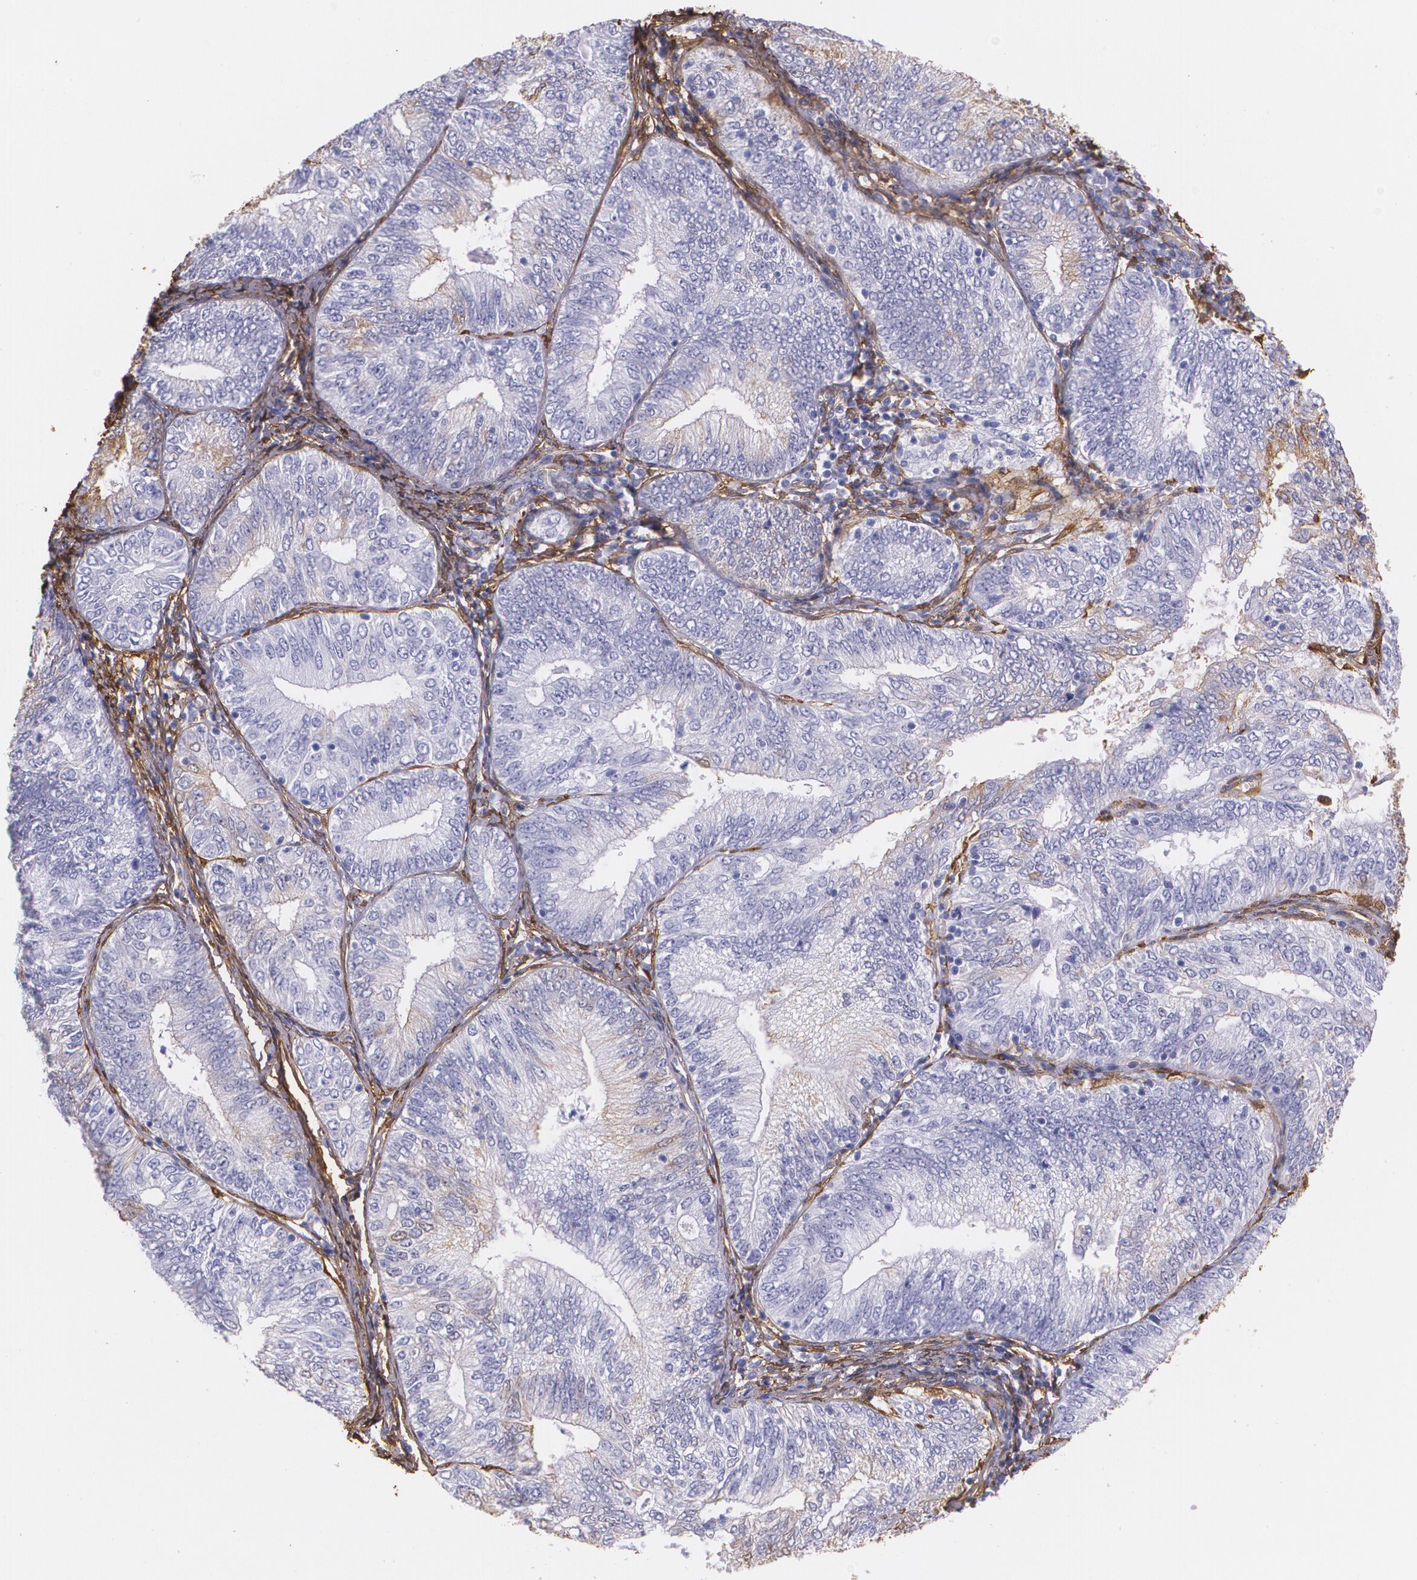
{"staining": {"intensity": "negative", "quantity": "none", "location": "none"}, "tissue": "endometrial cancer", "cell_type": "Tumor cells", "image_type": "cancer", "snomed": [{"axis": "morphology", "description": "Adenocarcinoma, NOS"}, {"axis": "topography", "description": "Endometrium"}], "caption": "Photomicrograph shows no protein expression in tumor cells of adenocarcinoma (endometrial) tissue. (DAB (3,3'-diaminobenzidine) IHC visualized using brightfield microscopy, high magnification).", "gene": "MMP2", "patient": {"sex": "female", "age": 69}}